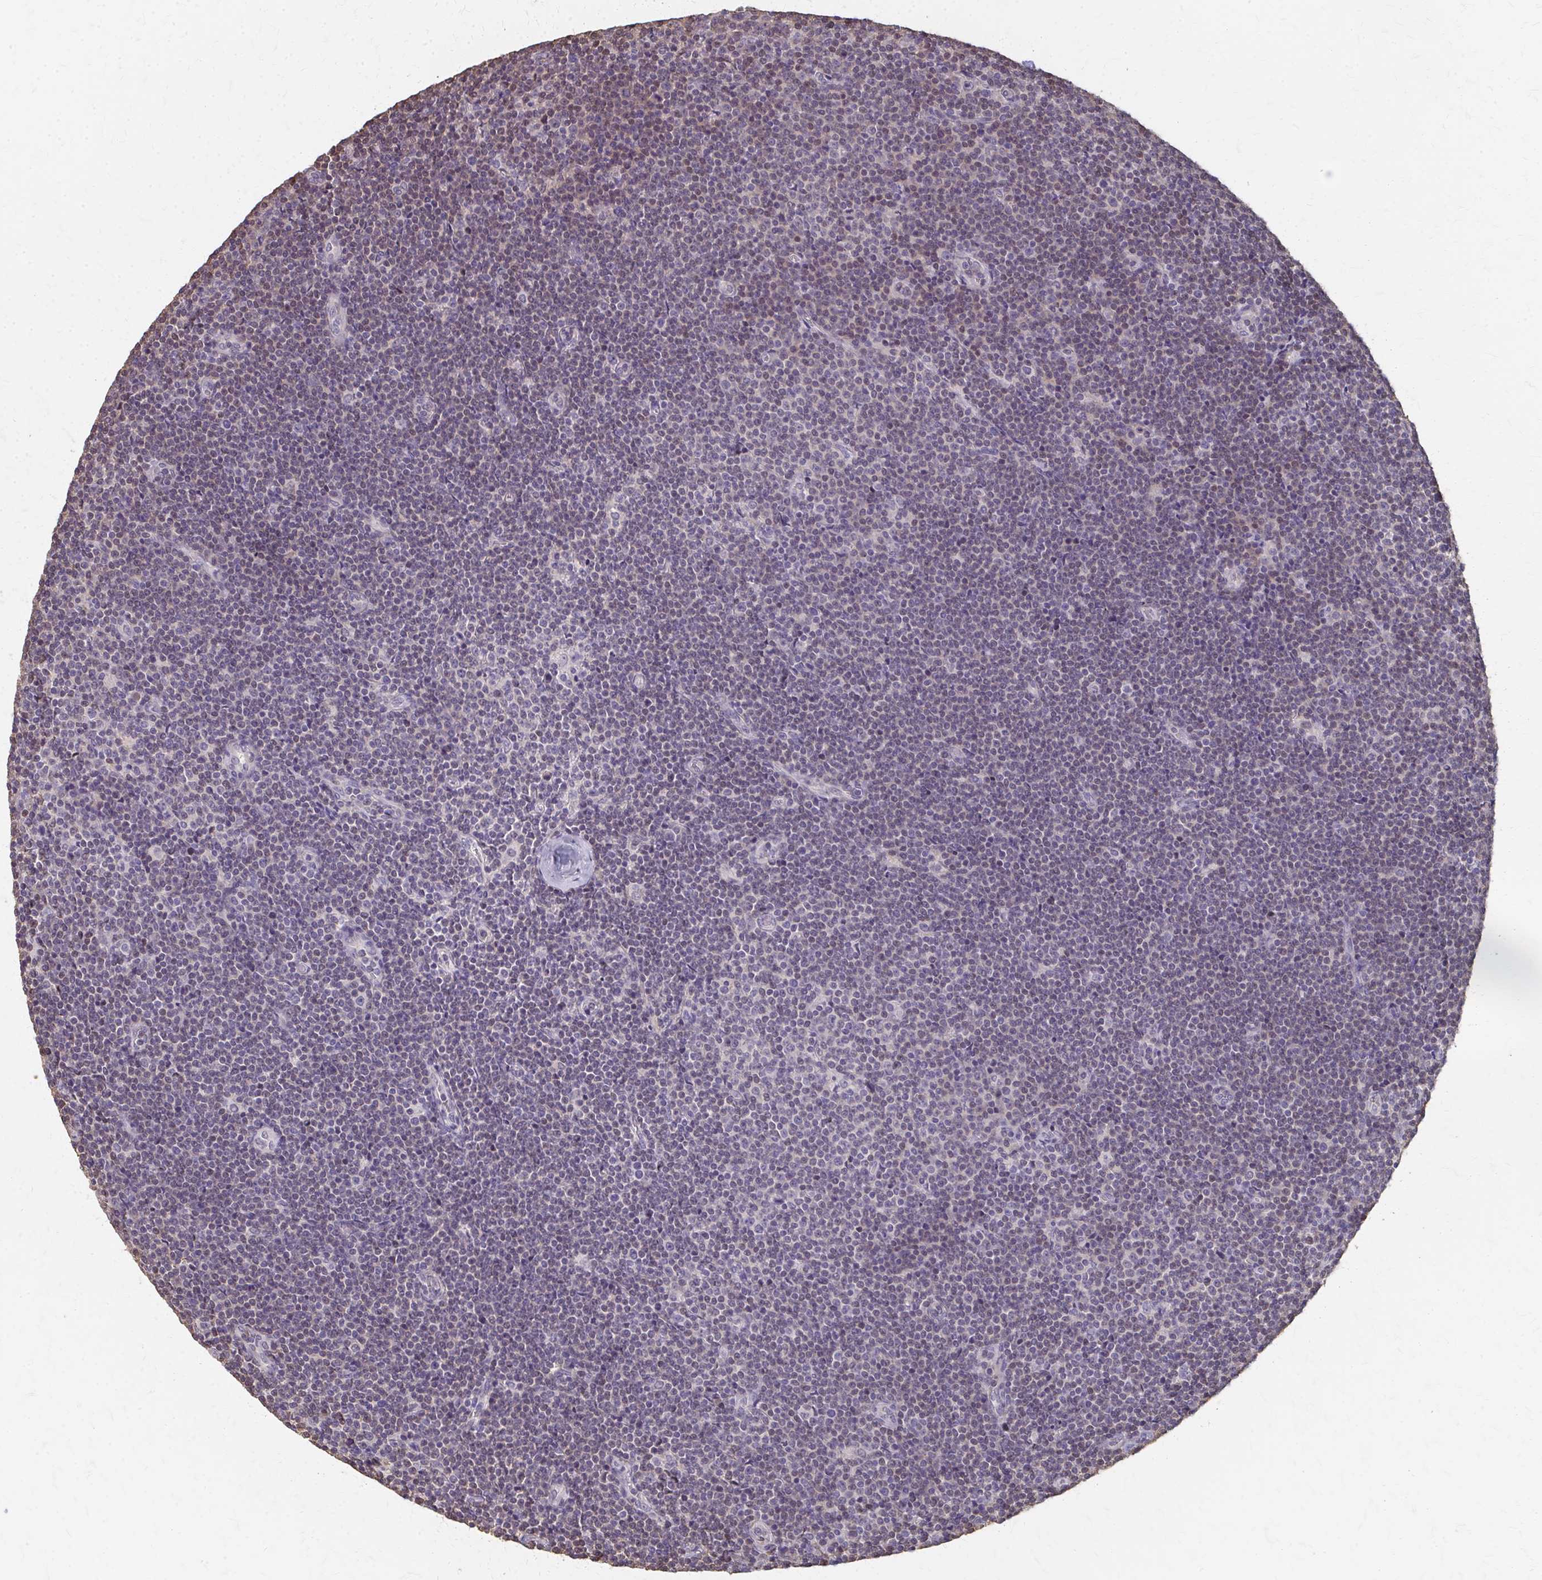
{"staining": {"intensity": "negative", "quantity": "none", "location": "none"}, "tissue": "lymphoma", "cell_type": "Tumor cells", "image_type": "cancer", "snomed": [{"axis": "morphology", "description": "Malignant lymphoma, non-Hodgkin's type, Low grade"}, {"axis": "topography", "description": "Lymph node"}], "caption": "Human lymphoma stained for a protein using immunohistochemistry exhibits no positivity in tumor cells.", "gene": "RABGAP1L", "patient": {"sex": "male", "age": 48}}